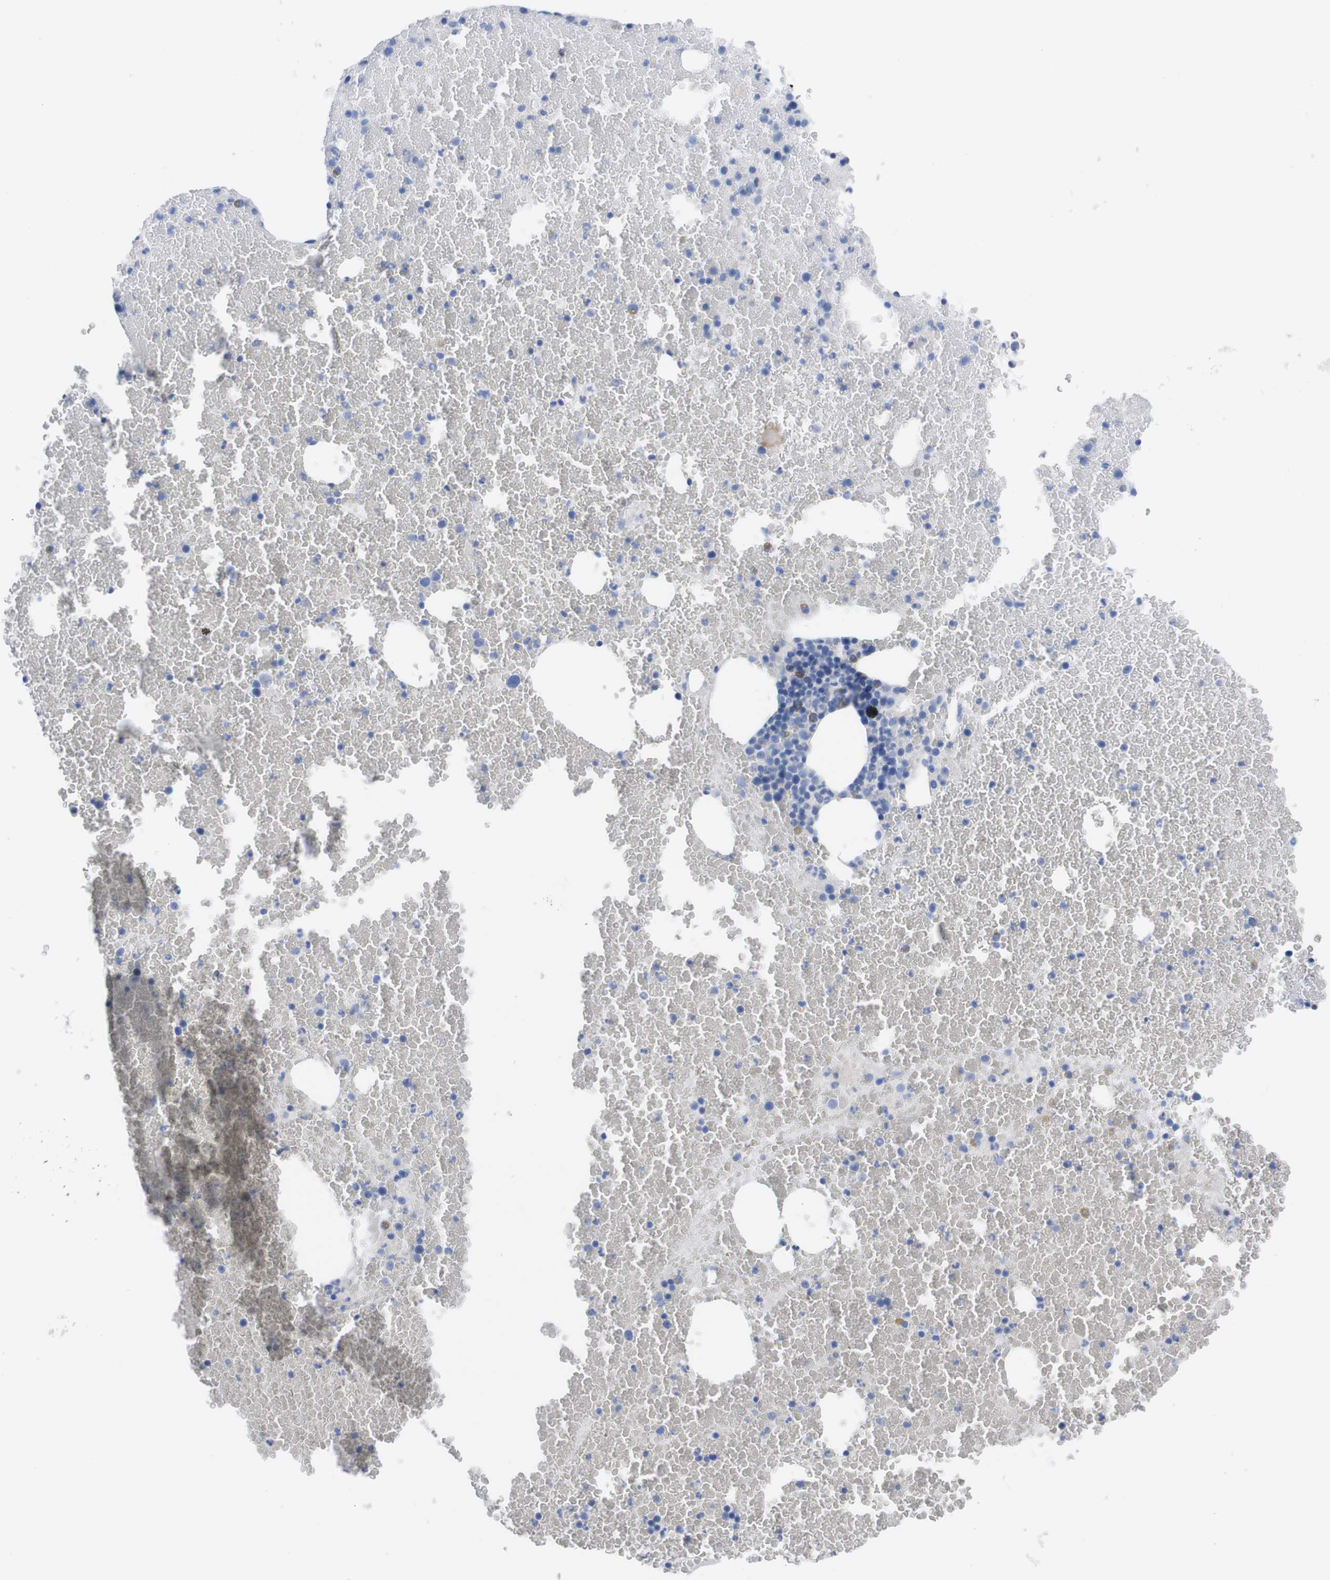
{"staining": {"intensity": "negative", "quantity": "none", "location": "none"}, "tissue": "bone marrow", "cell_type": "Hematopoietic cells", "image_type": "normal", "snomed": [{"axis": "morphology", "description": "Normal tissue, NOS"}, {"axis": "morphology", "description": "Inflammation, NOS"}, {"axis": "topography", "description": "Bone marrow"}], "caption": "High power microscopy micrograph of an IHC histopathology image of normal bone marrow, revealing no significant positivity in hematopoietic cells.", "gene": "PNMA1", "patient": {"sex": "male", "age": 47}}